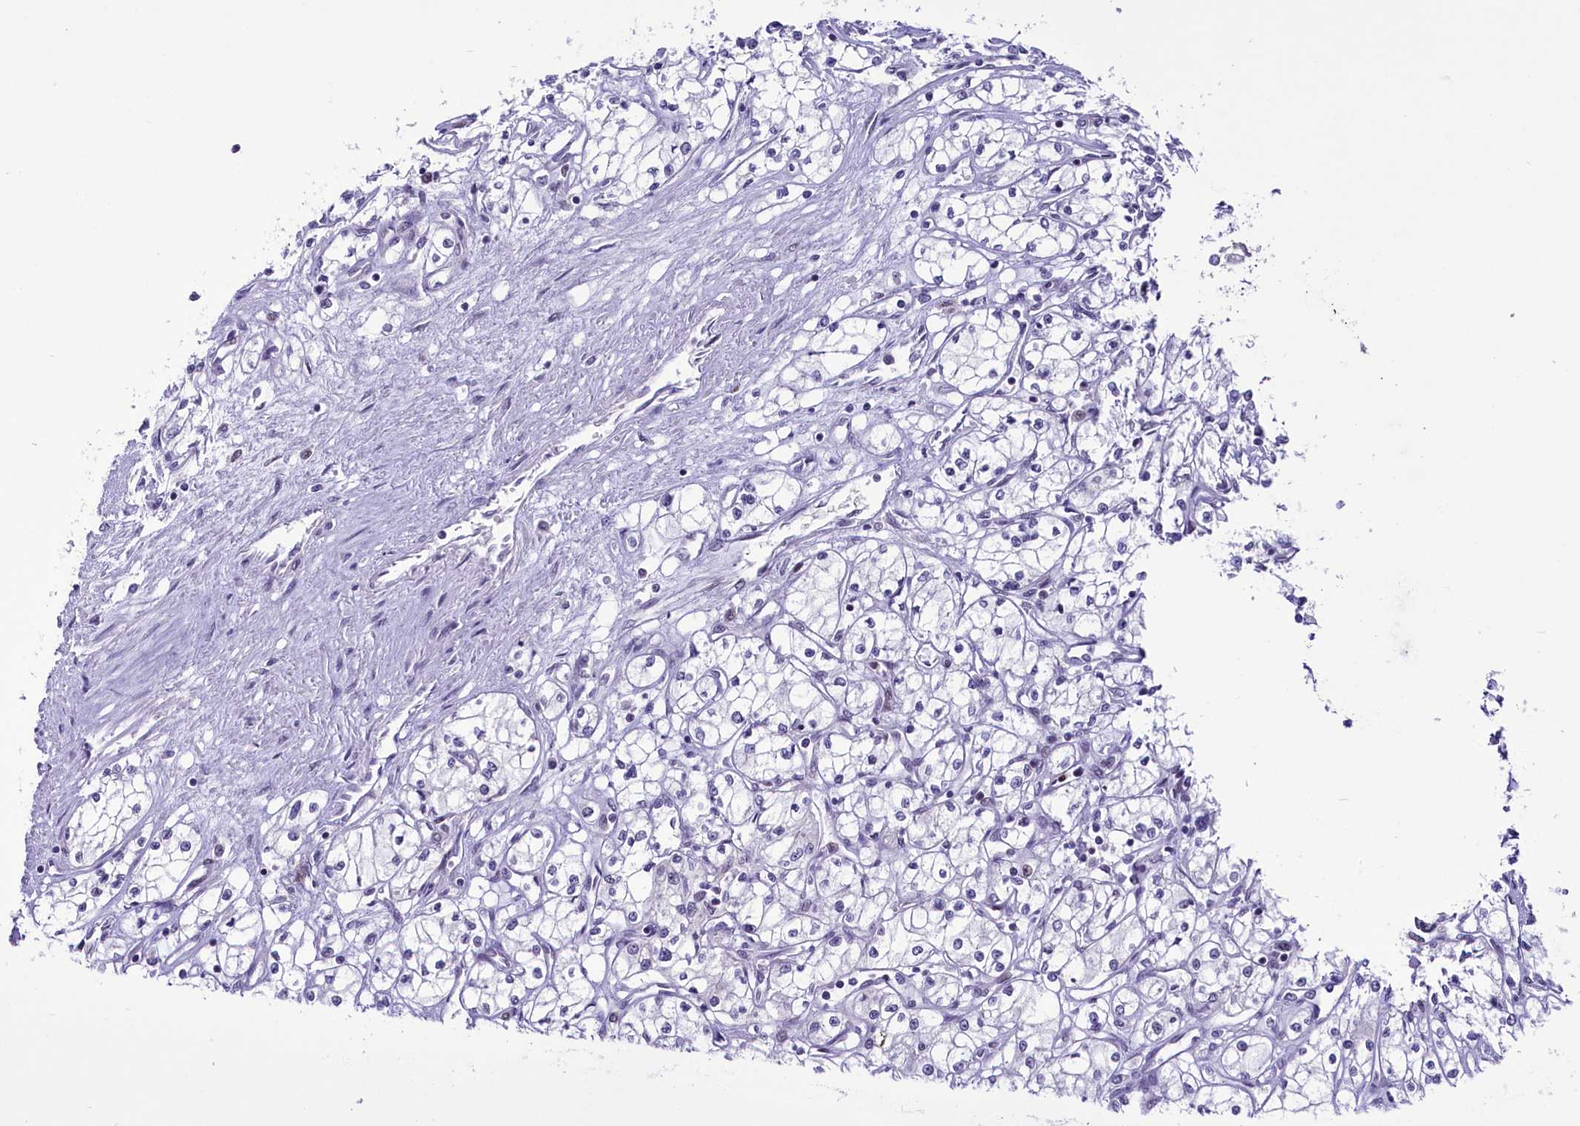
{"staining": {"intensity": "negative", "quantity": "none", "location": "none"}, "tissue": "renal cancer", "cell_type": "Tumor cells", "image_type": "cancer", "snomed": [{"axis": "morphology", "description": "Adenocarcinoma, NOS"}, {"axis": "topography", "description": "Kidney"}], "caption": "High magnification brightfield microscopy of renal cancer (adenocarcinoma) stained with DAB (3,3'-diaminobenzidine) (brown) and counterstained with hematoxylin (blue): tumor cells show no significant staining. (DAB immunohistochemistry, high magnification).", "gene": "SCAF11", "patient": {"sex": "male", "age": 59}}